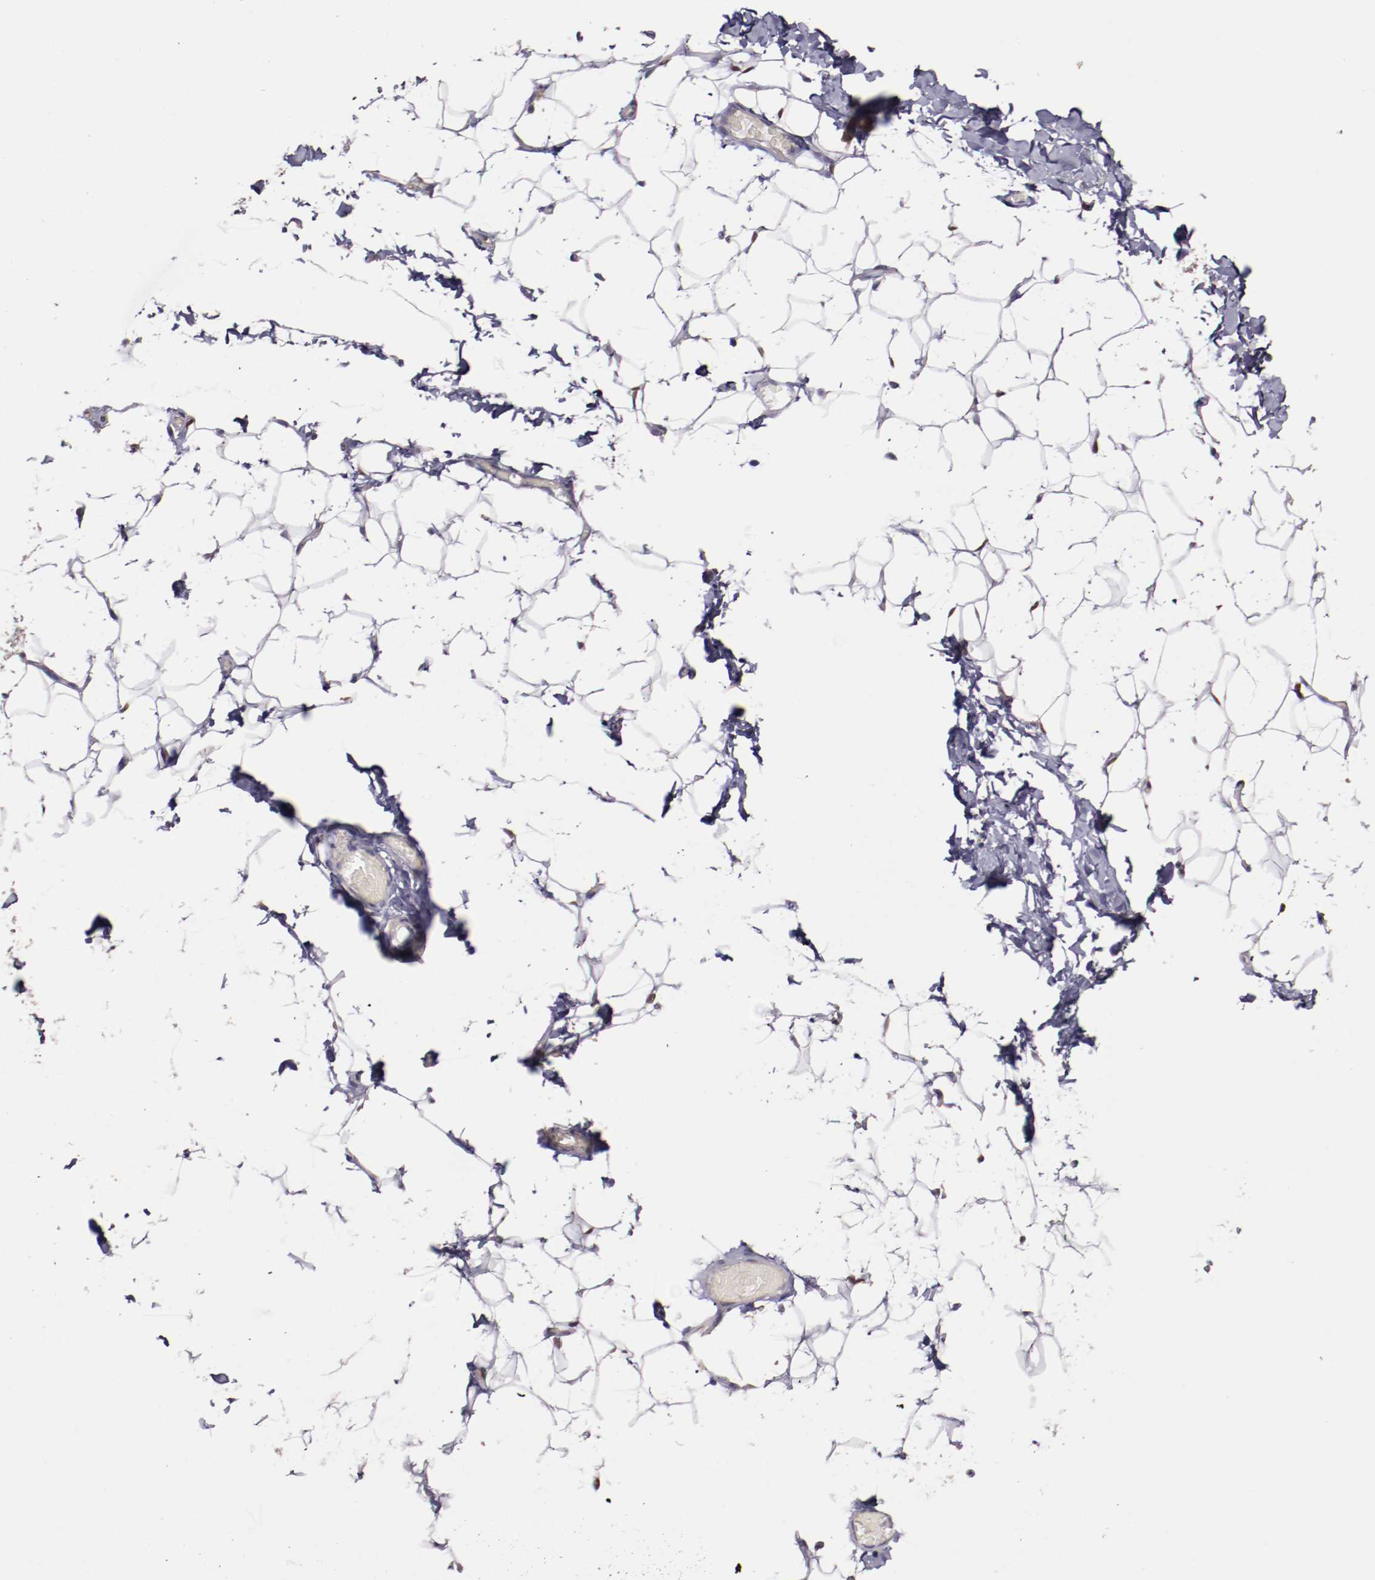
{"staining": {"intensity": "weak", "quantity": "25%-75%", "location": "cytoplasmic/membranous"}, "tissue": "adipose tissue", "cell_type": "Adipocytes", "image_type": "normal", "snomed": [{"axis": "morphology", "description": "Normal tissue, NOS"}, {"axis": "topography", "description": "Soft tissue"}], "caption": "Adipose tissue was stained to show a protein in brown. There is low levels of weak cytoplasmic/membranous staining in approximately 25%-75% of adipocytes. Using DAB (3,3'-diaminobenzidine) (brown) and hematoxylin (blue) stains, captured at high magnification using brightfield microscopy.", "gene": "FTSJ1", "patient": {"sex": "male", "age": 26}}